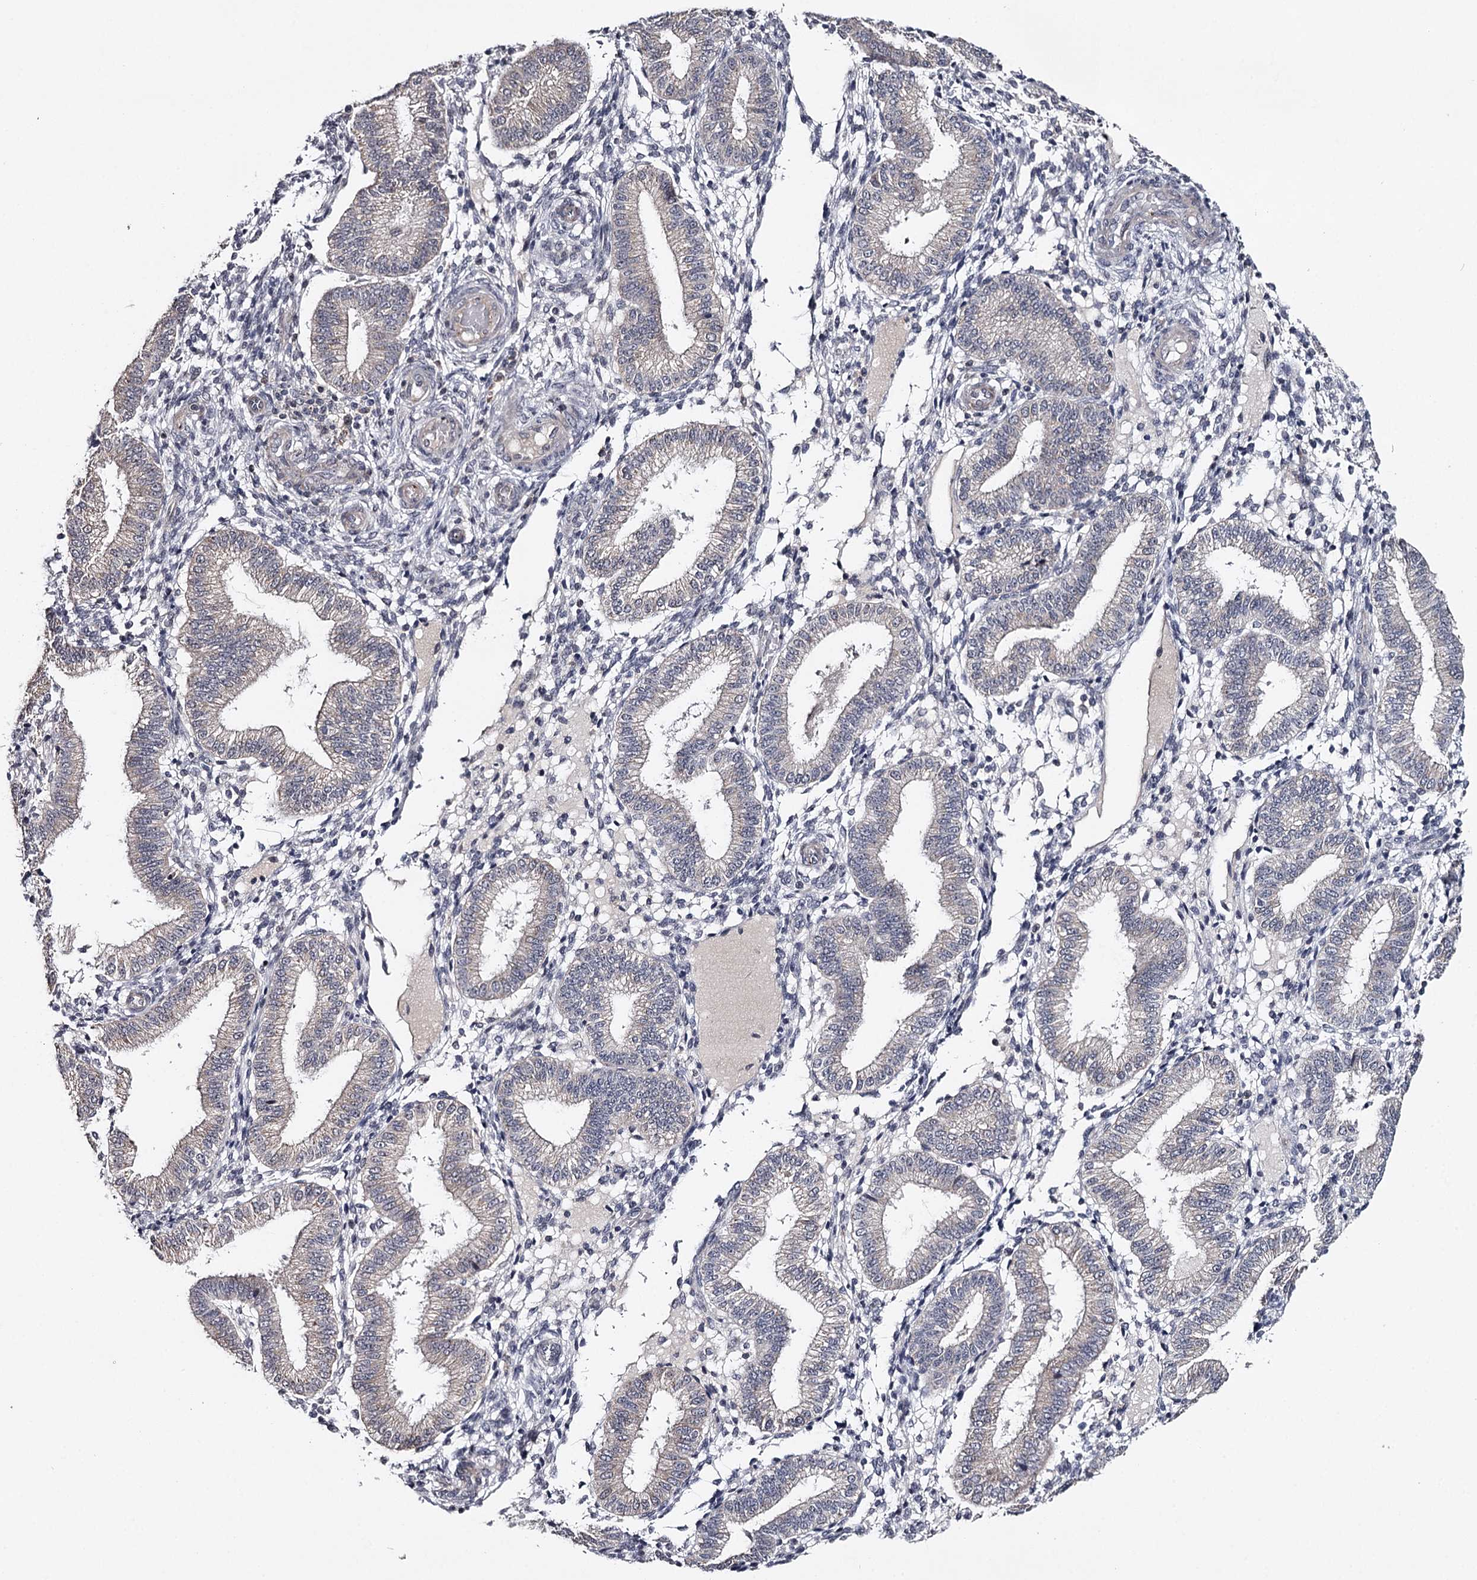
{"staining": {"intensity": "negative", "quantity": "none", "location": "none"}, "tissue": "endometrium", "cell_type": "Cells in endometrial stroma", "image_type": "normal", "snomed": [{"axis": "morphology", "description": "Normal tissue, NOS"}, {"axis": "topography", "description": "Endometrium"}], "caption": "Immunohistochemistry (IHC) of normal endometrium exhibits no expression in cells in endometrial stroma. (IHC, brightfield microscopy, high magnification).", "gene": "GTSF1", "patient": {"sex": "female", "age": 39}}